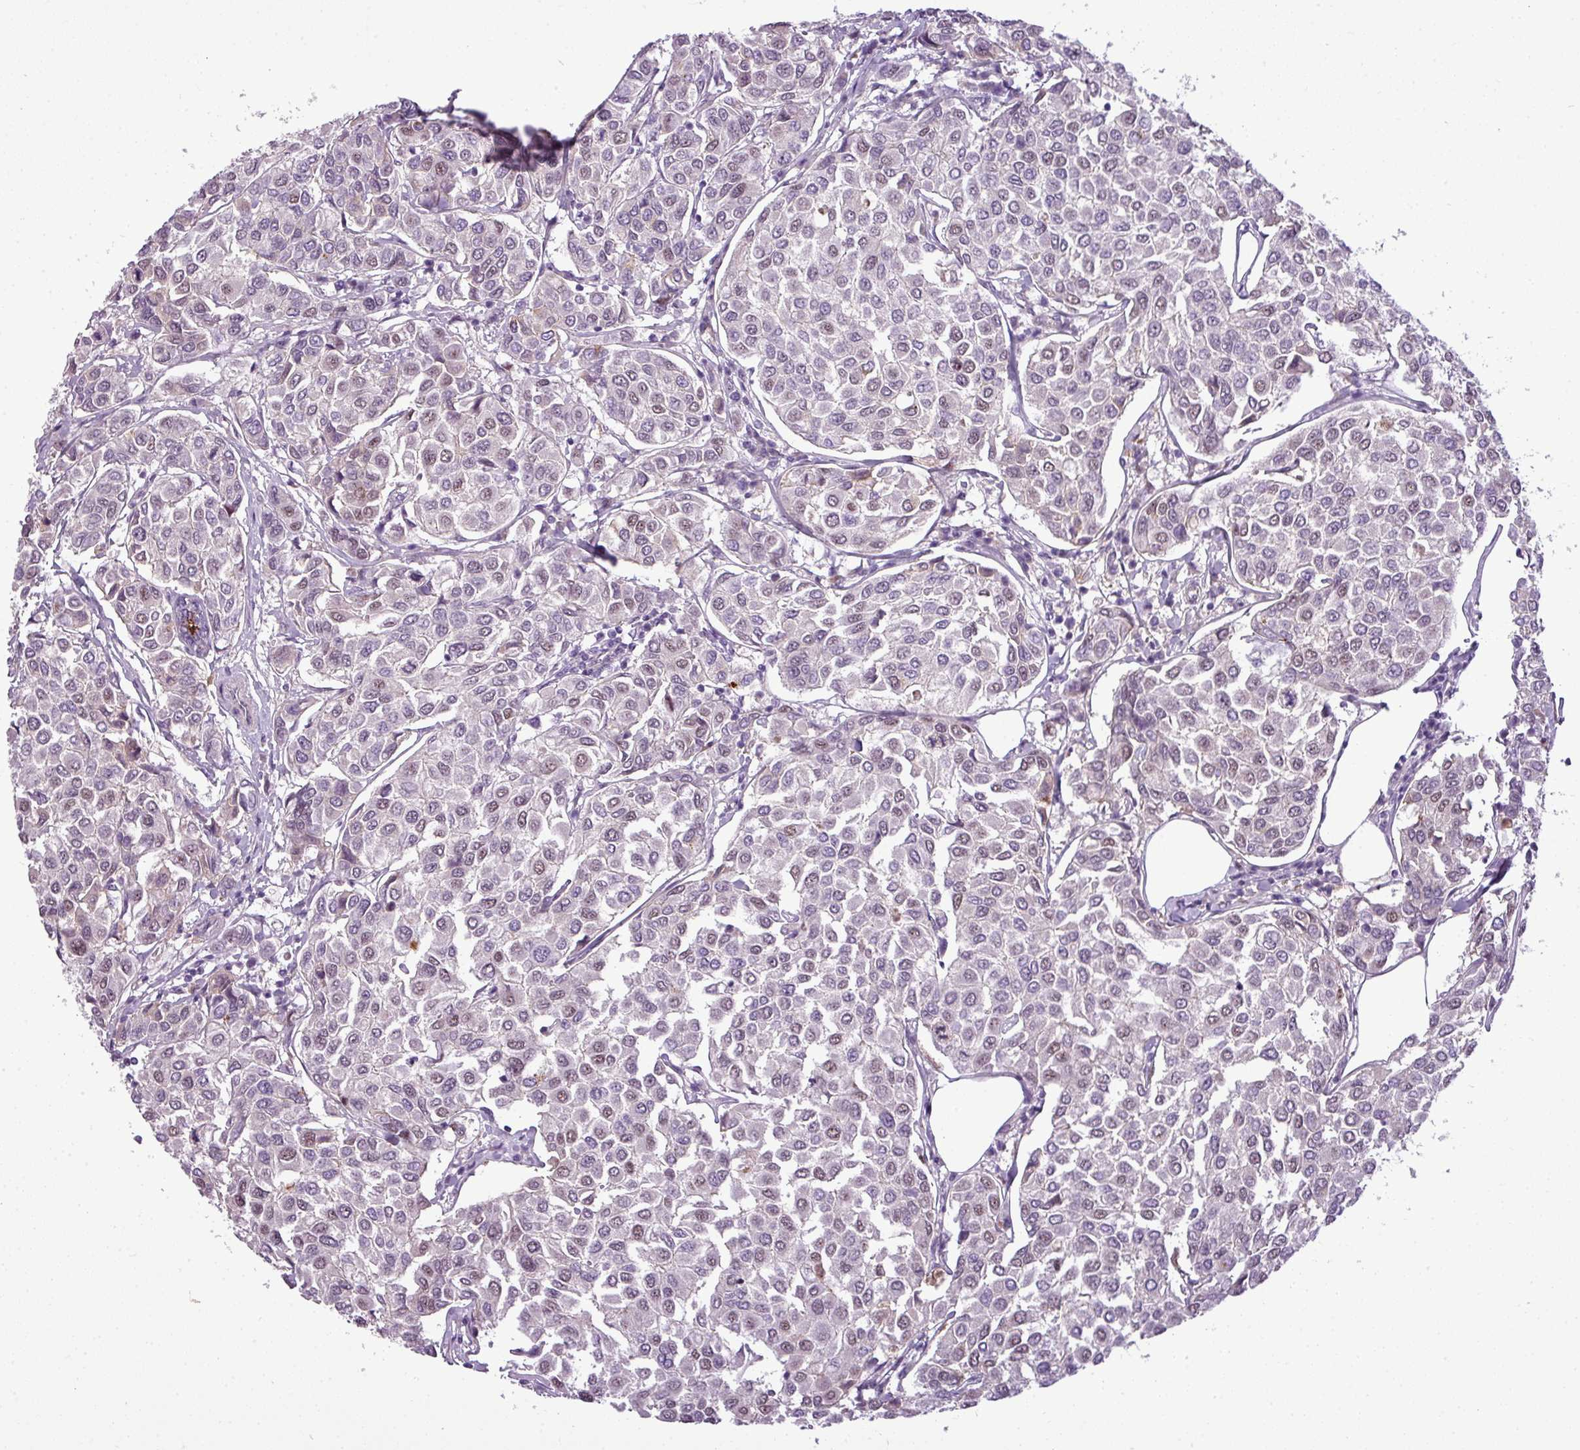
{"staining": {"intensity": "weak", "quantity": "25%-75%", "location": "nuclear"}, "tissue": "breast cancer", "cell_type": "Tumor cells", "image_type": "cancer", "snomed": [{"axis": "morphology", "description": "Duct carcinoma"}, {"axis": "topography", "description": "Breast"}], "caption": "High-magnification brightfield microscopy of breast intraductal carcinoma stained with DAB (3,3'-diaminobenzidine) (brown) and counterstained with hematoxylin (blue). tumor cells exhibit weak nuclear positivity is seen in about25%-75% of cells.", "gene": "C4B", "patient": {"sex": "female", "age": 55}}